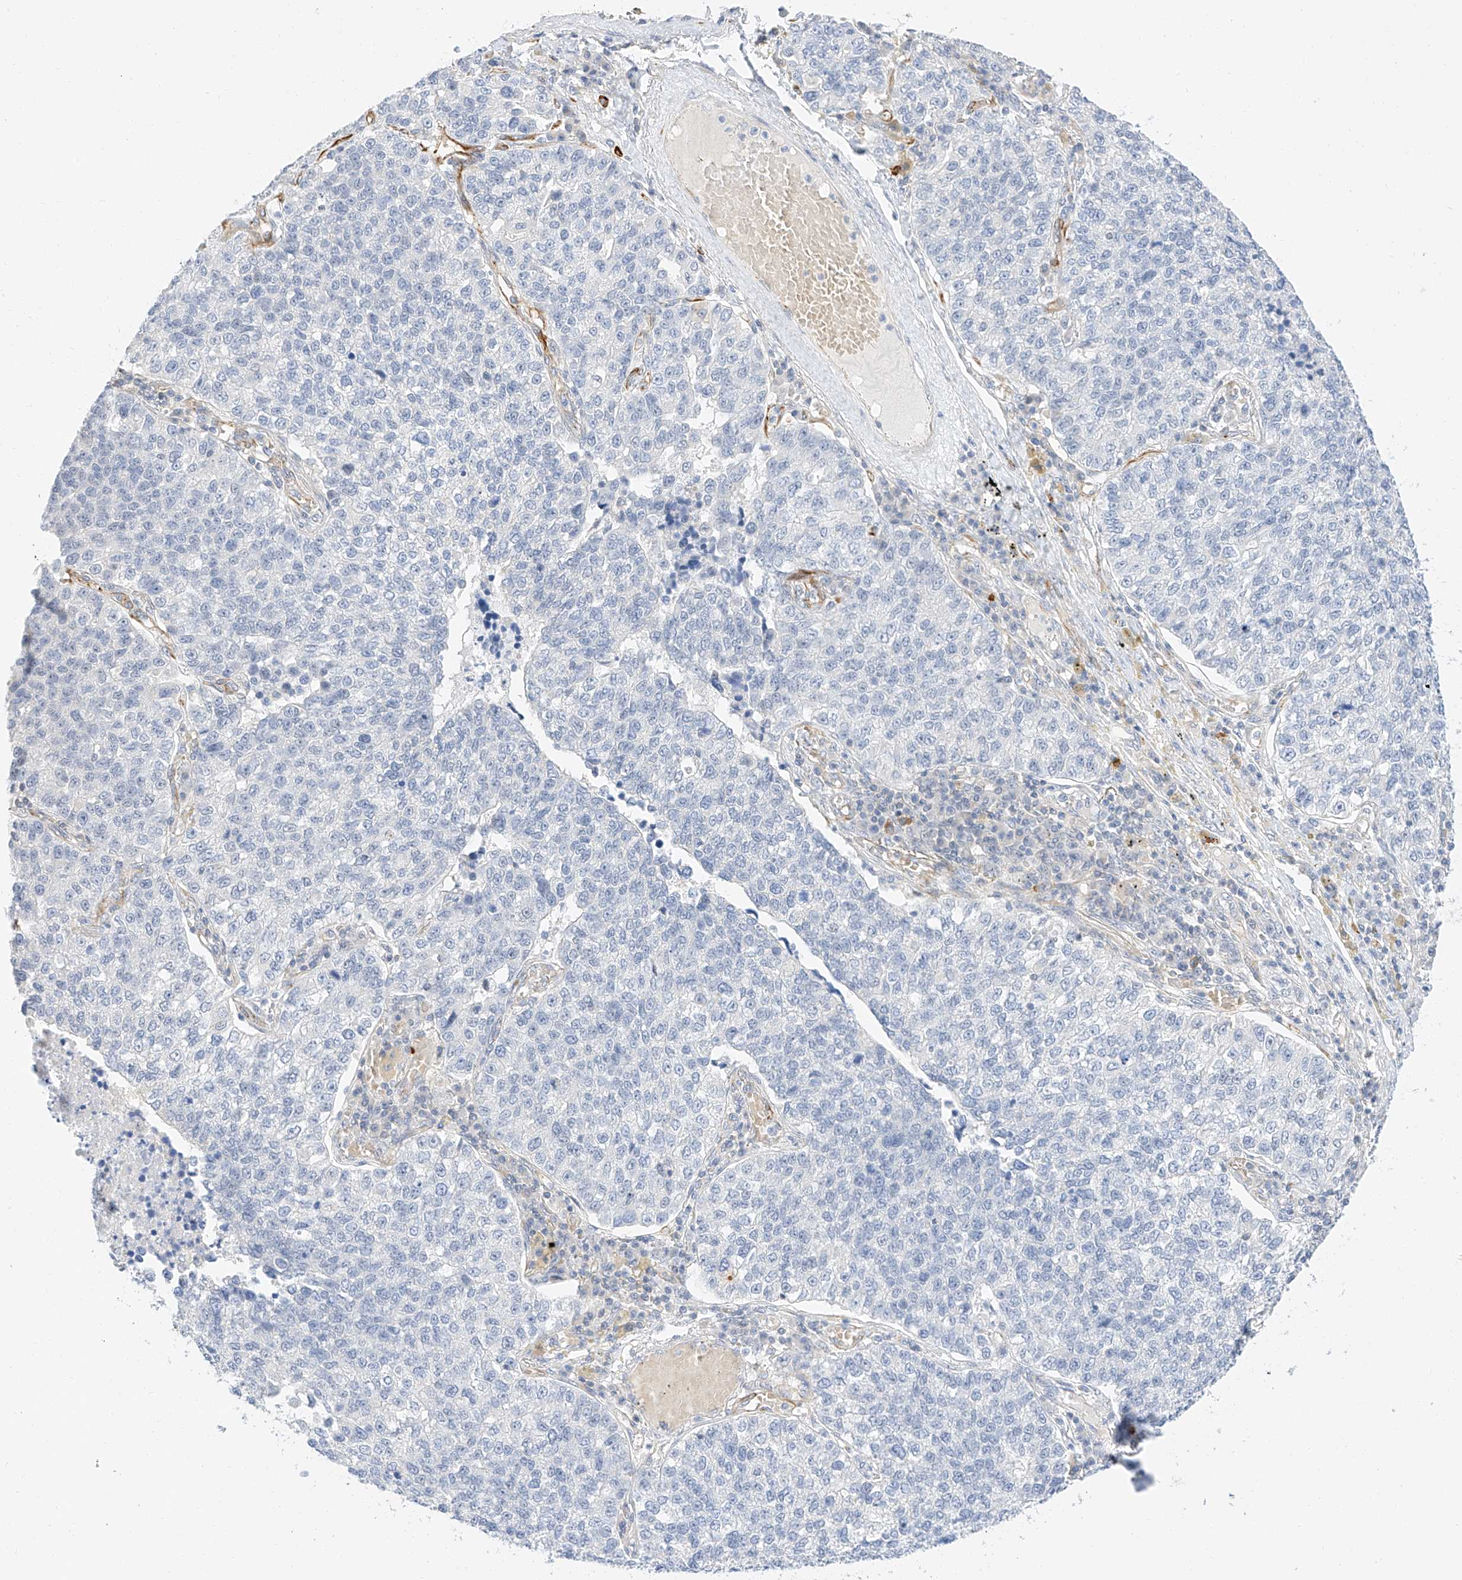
{"staining": {"intensity": "negative", "quantity": "none", "location": "none"}, "tissue": "lung cancer", "cell_type": "Tumor cells", "image_type": "cancer", "snomed": [{"axis": "morphology", "description": "Adenocarcinoma, NOS"}, {"axis": "topography", "description": "Lung"}], "caption": "Lung cancer (adenocarcinoma) stained for a protein using IHC displays no positivity tumor cells.", "gene": "CDCP2", "patient": {"sex": "male", "age": 49}}